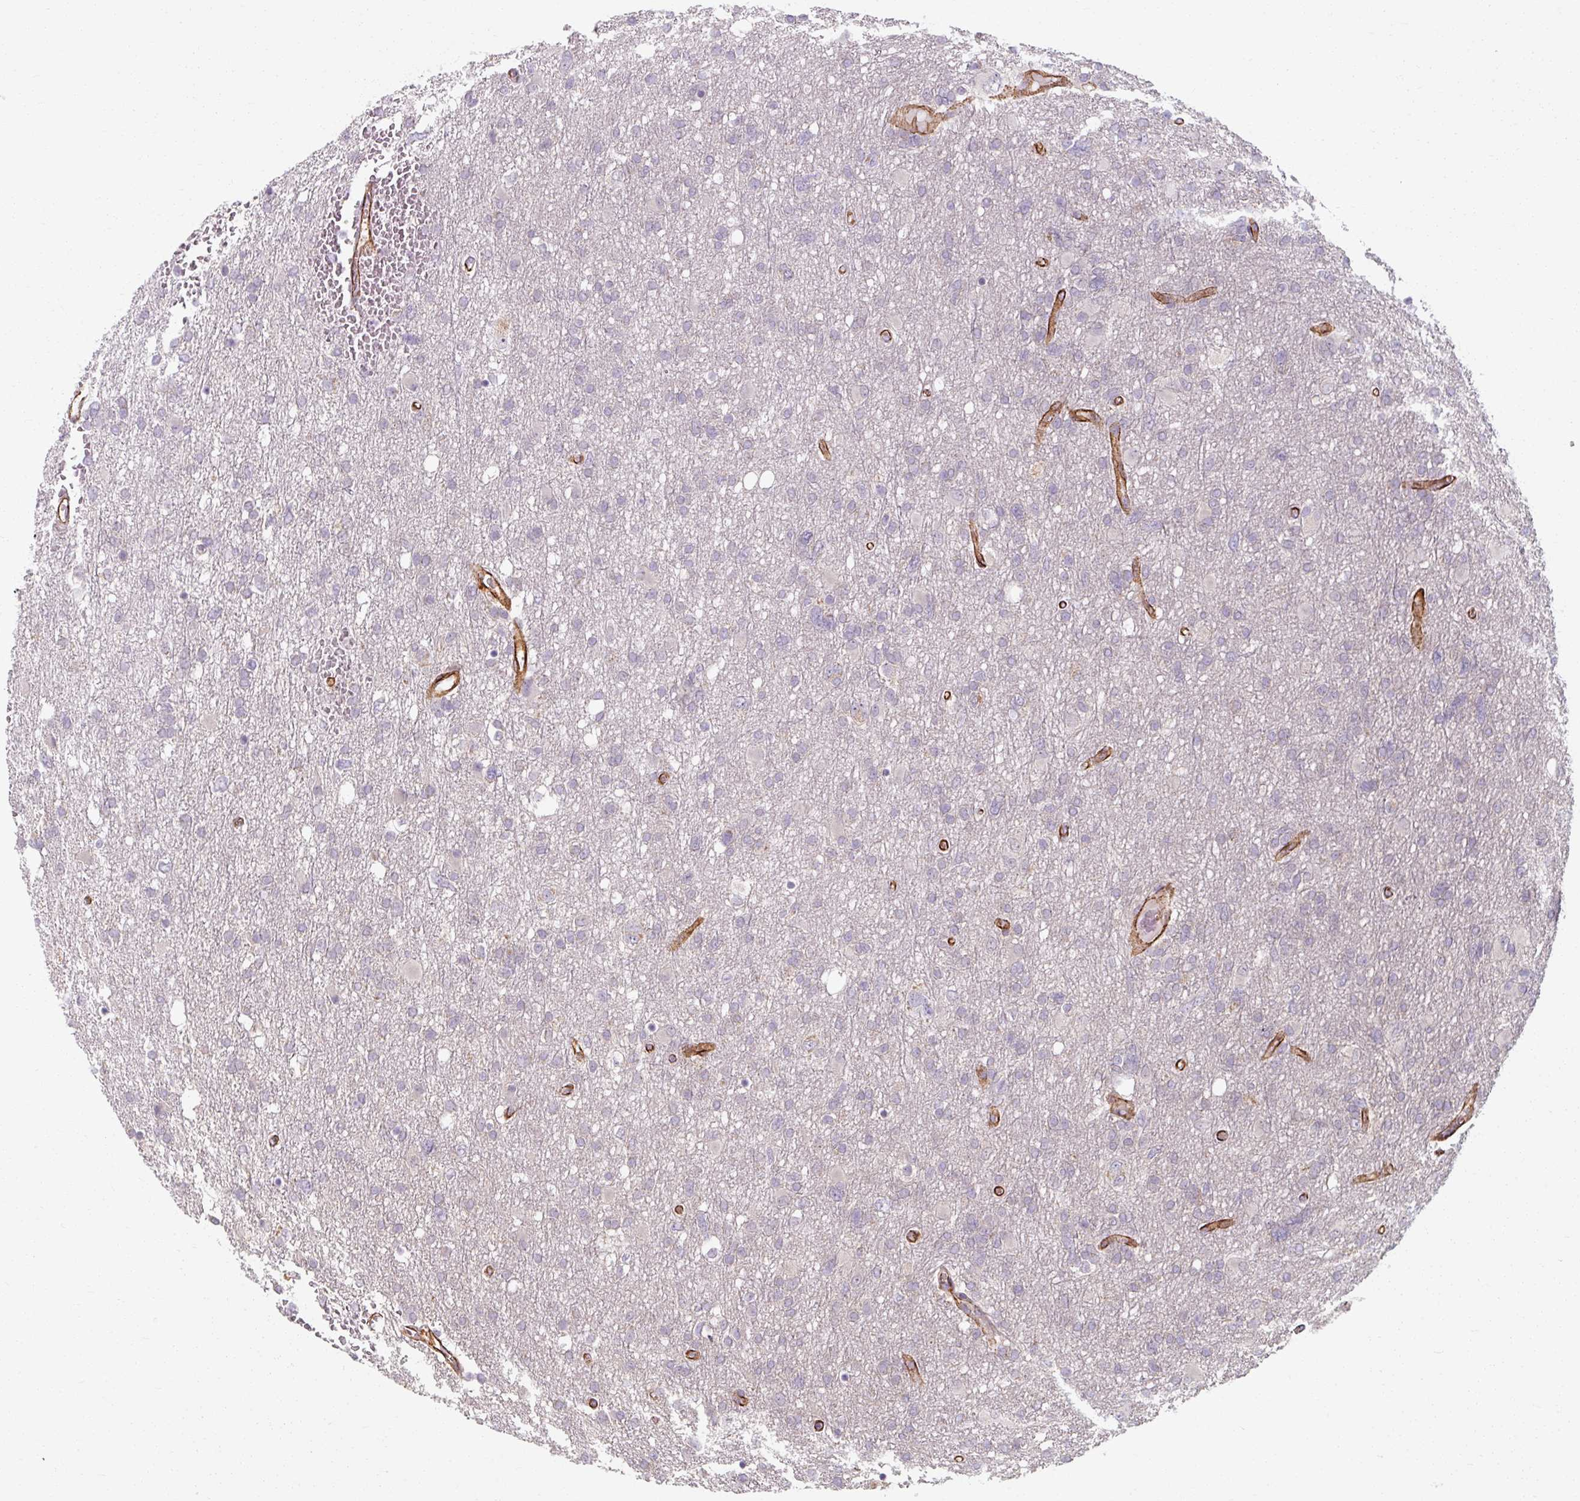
{"staining": {"intensity": "negative", "quantity": "none", "location": "none"}, "tissue": "glioma", "cell_type": "Tumor cells", "image_type": "cancer", "snomed": [{"axis": "morphology", "description": "Glioma, malignant, High grade"}, {"axis": "topography", "description": "Brain"}], "caption": "DAB (3,3'-diaminobenzidine) immunohistochemical staining of human malignant glioma (high-grade) displays no significant staining in tumor cells.", "gene": "MRPS5", "patient": {"sex": "male", "age": 61}}